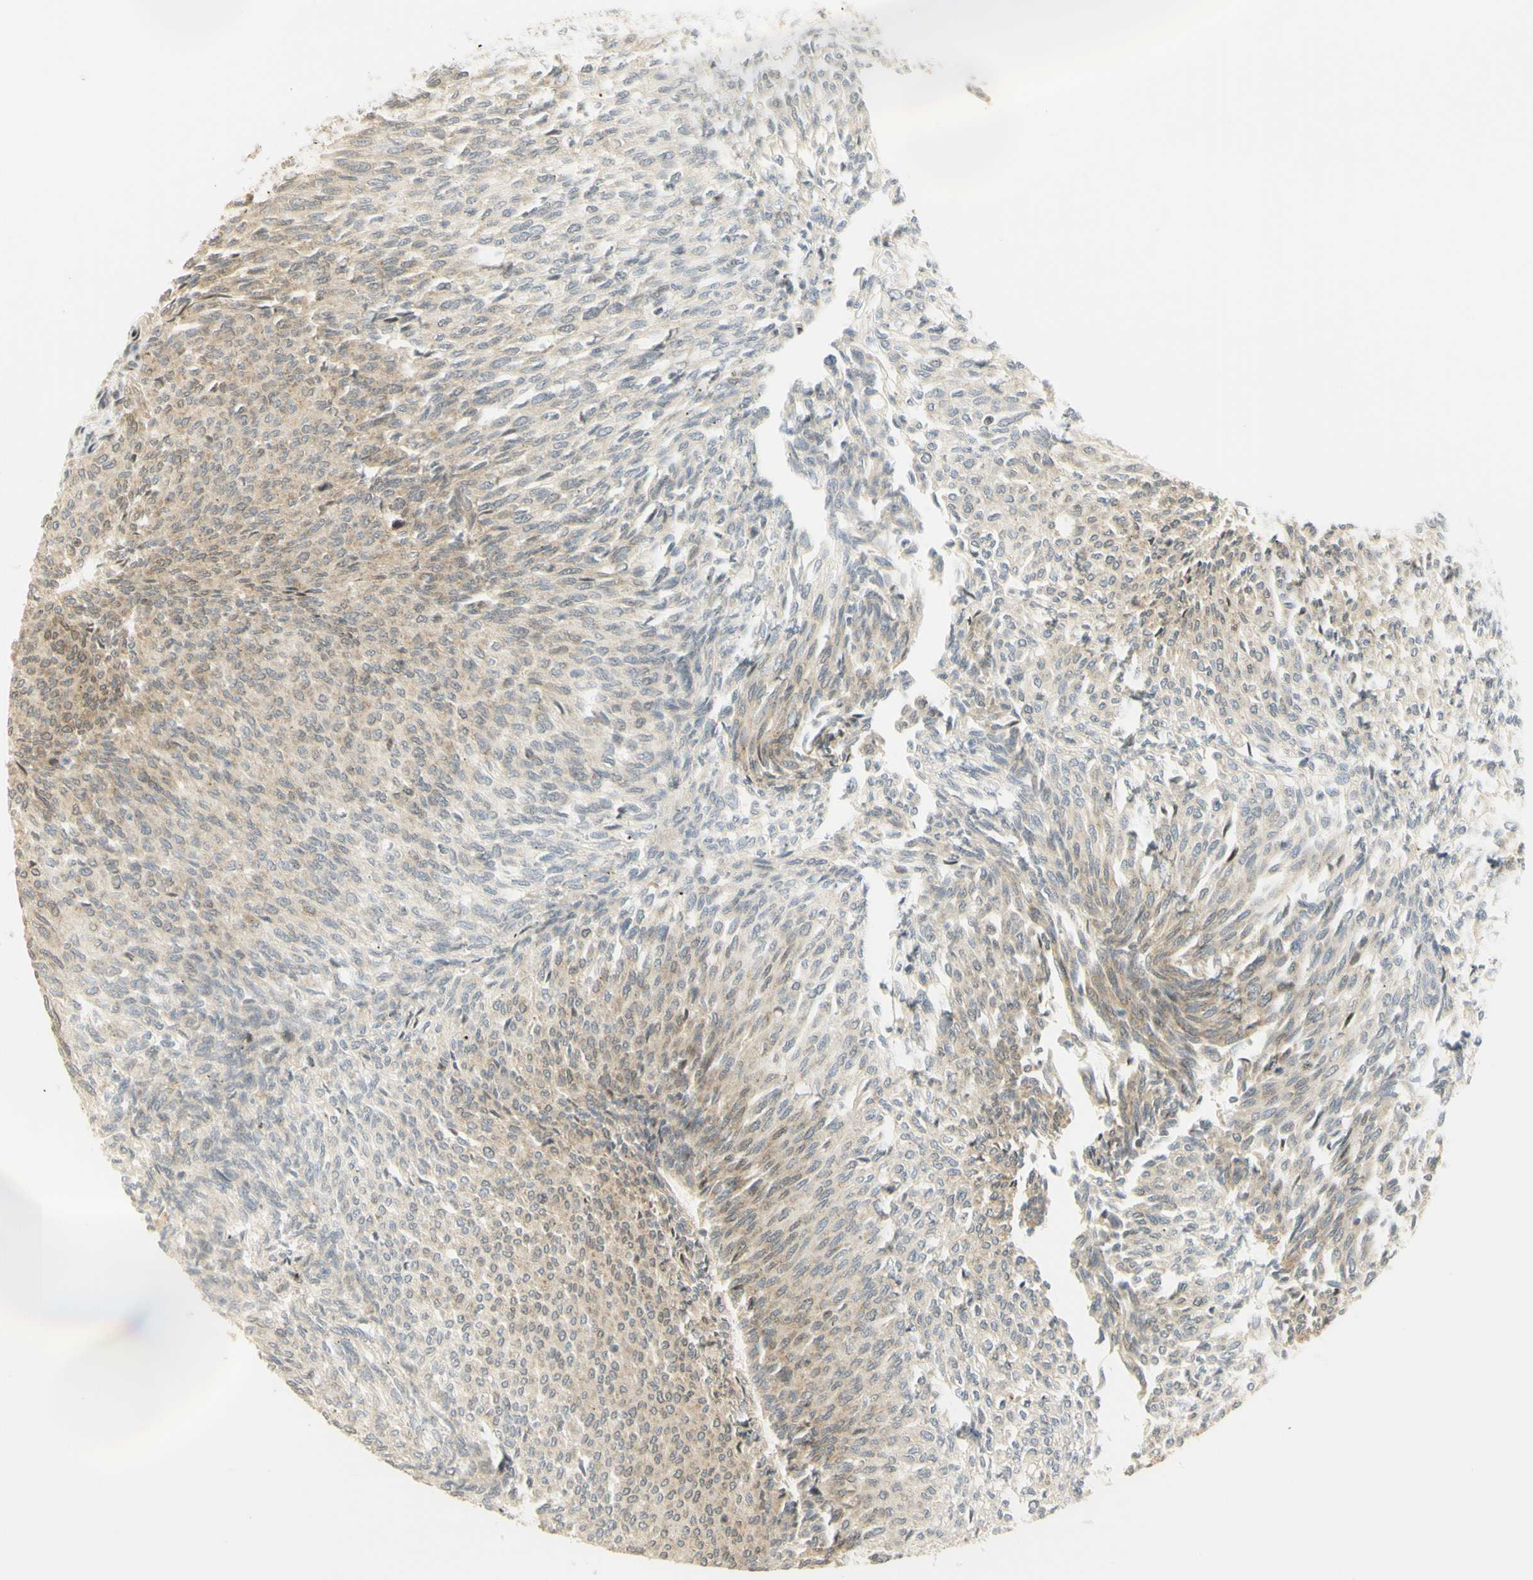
{"staining": {"intensity": "weak", "quantity": "25%-75%", "location": "cytoplasmic/membranous"}, "tissue": "urothelial cancer", "cell_type": "Tumor cells", "image_type": "cancer", "snomed": [{"axis": "morphology", "description": "Urothelial carcinoma, Low grade"}, {"axis": "topography", "description": "Urinary bladder"}], "caption": "IHC of human urothelial cancer displays low levels of weak cytoplasmic/membranous positivity in about 25%-75% of tumor cells. The protein of interest is shown in brown color, while the nuclei are stained blue.", "gene": "KIF11", "patient": {"sex": "female", "age": 79}}